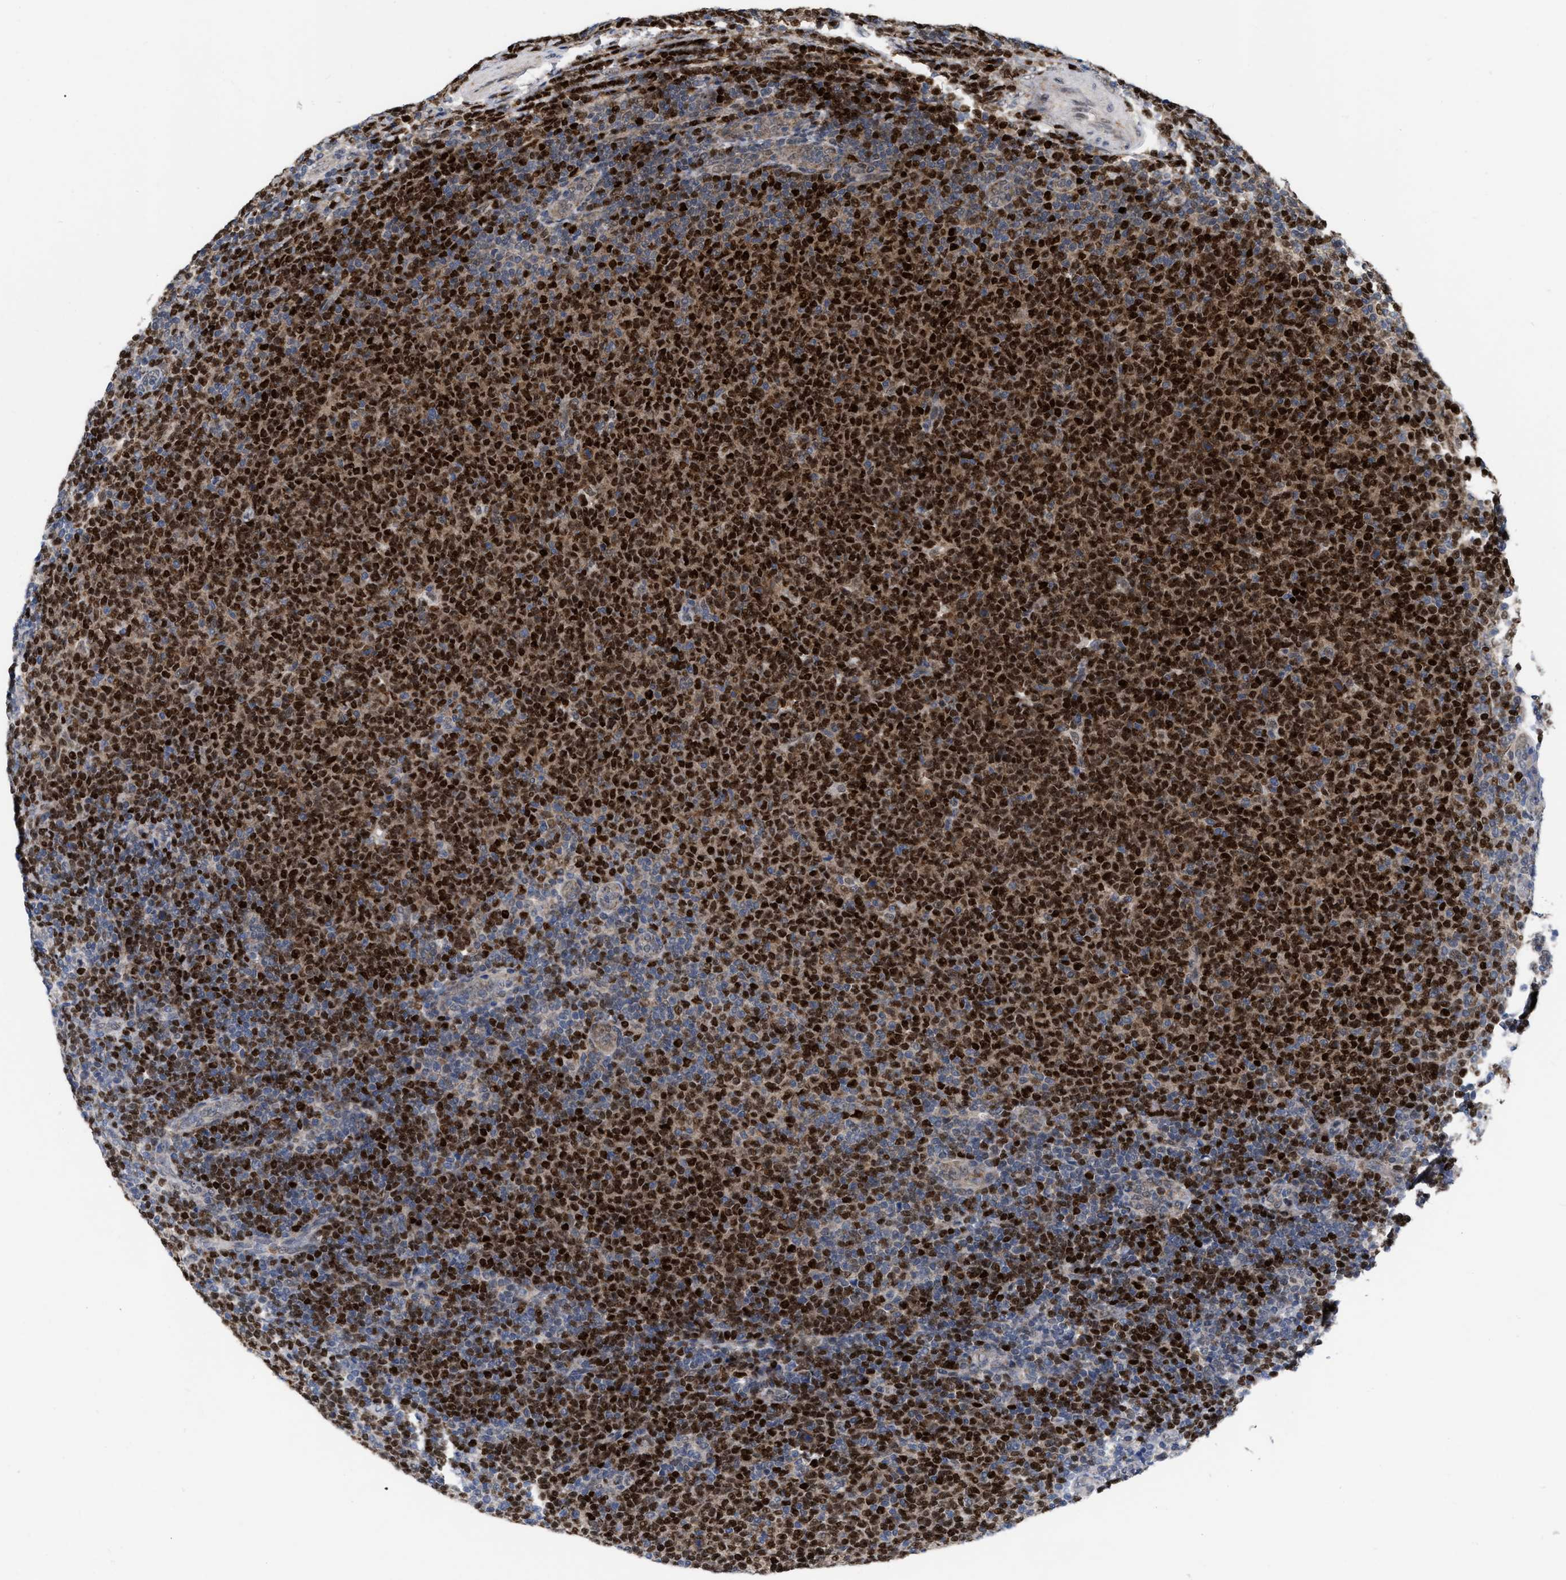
{"staining": {"intensity": "strong", "quantity": ">75%", "location": "cytoplasmic/membranous,nuclear"}, "tissue": "lymphoma", "cell_type": "Tumor cells", "image_type": "cancer", "snomed": [{"axis": "morphology", "description": "Malignant lymphoma, non-Hodgkin's type, Low grade"}, {"axis": "topography", "description": "Lymph node"}], "caption": "DAB (3,3'-diaminobenzidine) immunohistochemical staining of human lymphoma reveals strong cytoplasmic/membranous and nuclear protein expression in approximately >75% of tumor cells.", "gene": "MDM4", "patient": {"sex": "male", "age": 66}}